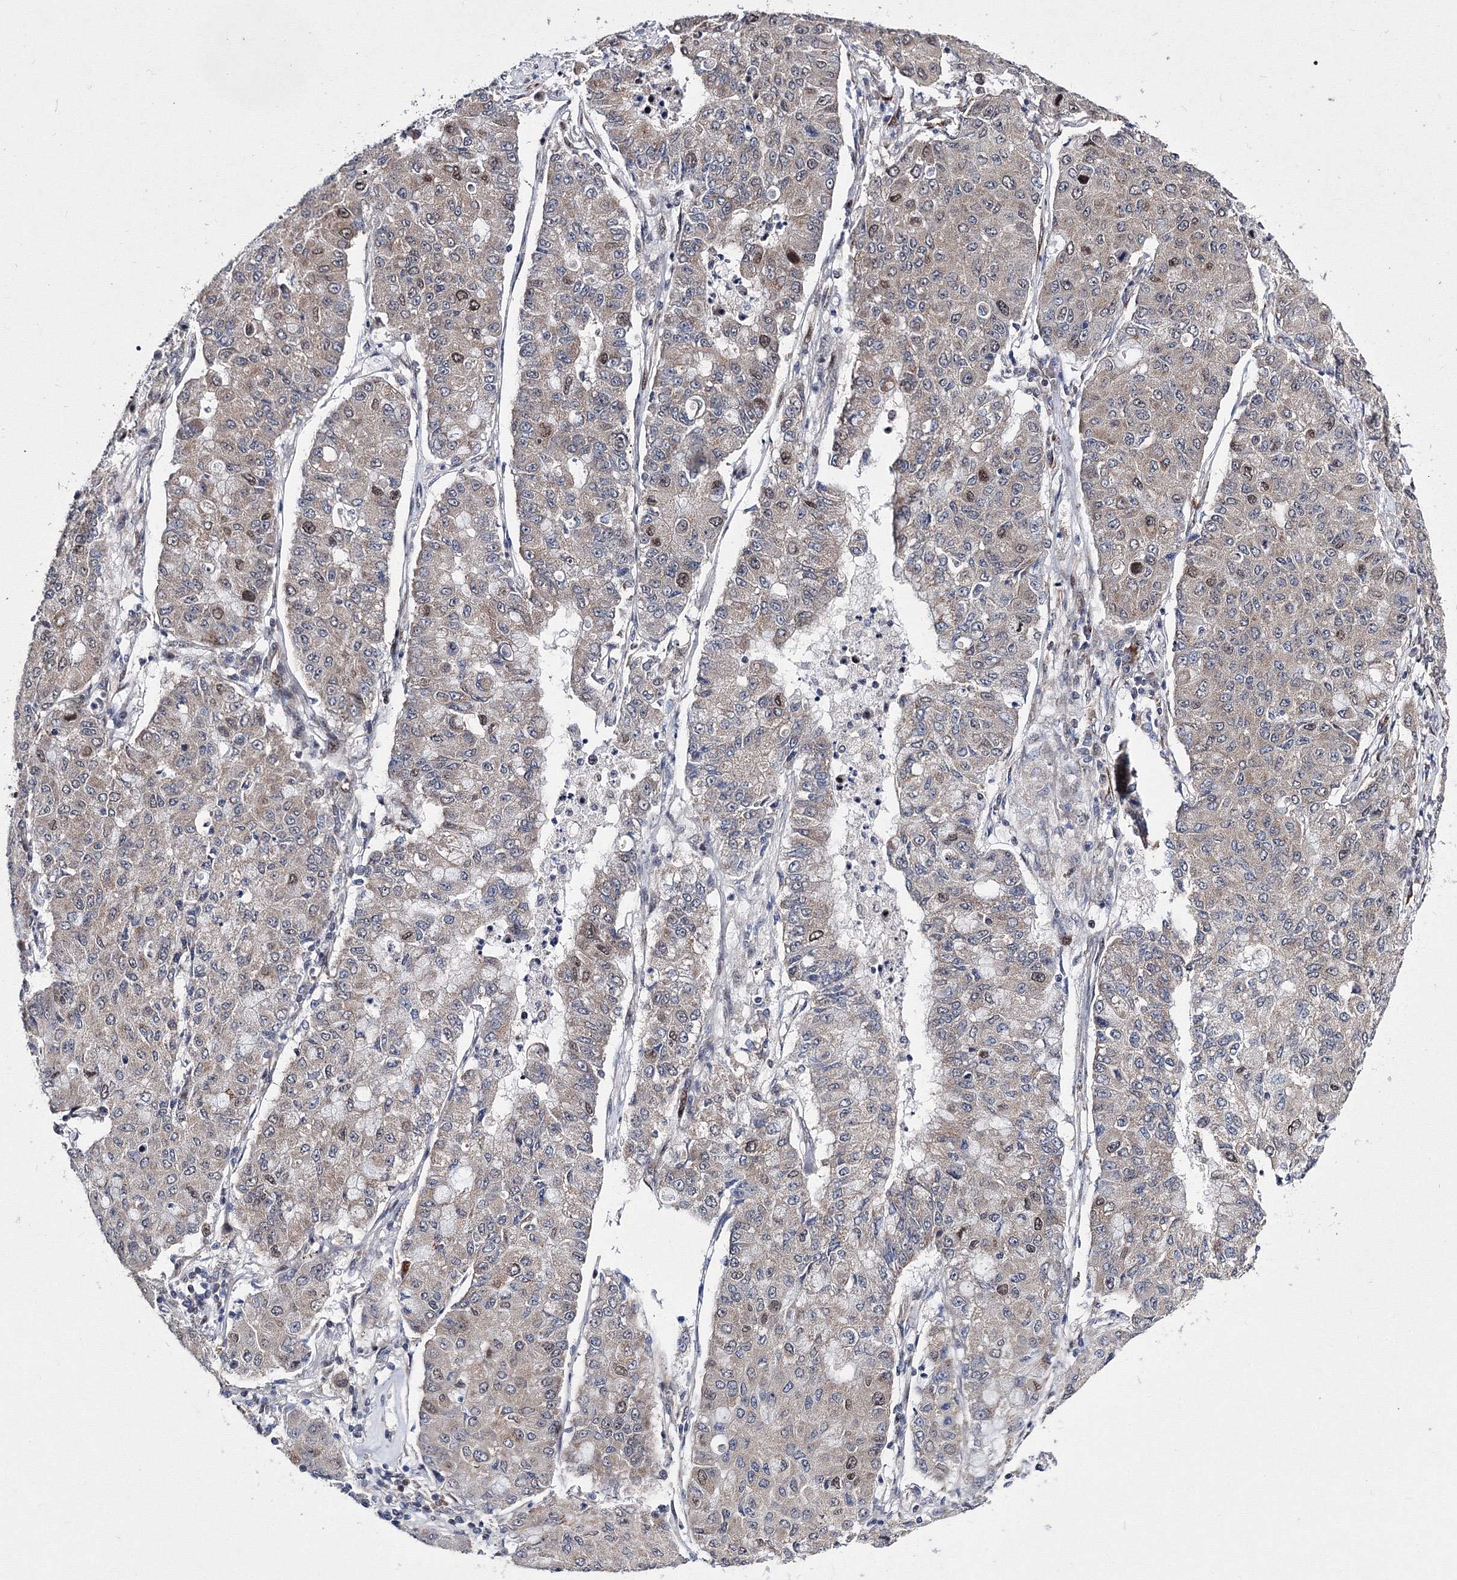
{"staining": {"intensity": "moderate", "quantity": "<25%", "location": "nuclear"}, "tissue": "lung cancer", "cell_type": "Tumor cells", "image_type": "cancer", "snomed": [{"axis": "morphology", "description": "Squamous cell carcinoma, NOS"}, {"axis": "topography", "description": "Lung"}], "caption": "Immunohistochemical staining of lung cancer (squamous cell carcinoma) exhibits low levels of moderate nuclear protein staining in approximately <25% of tumor cells.", "gene": "GPN1", "patient": {"sex": "male", "age": 74}}